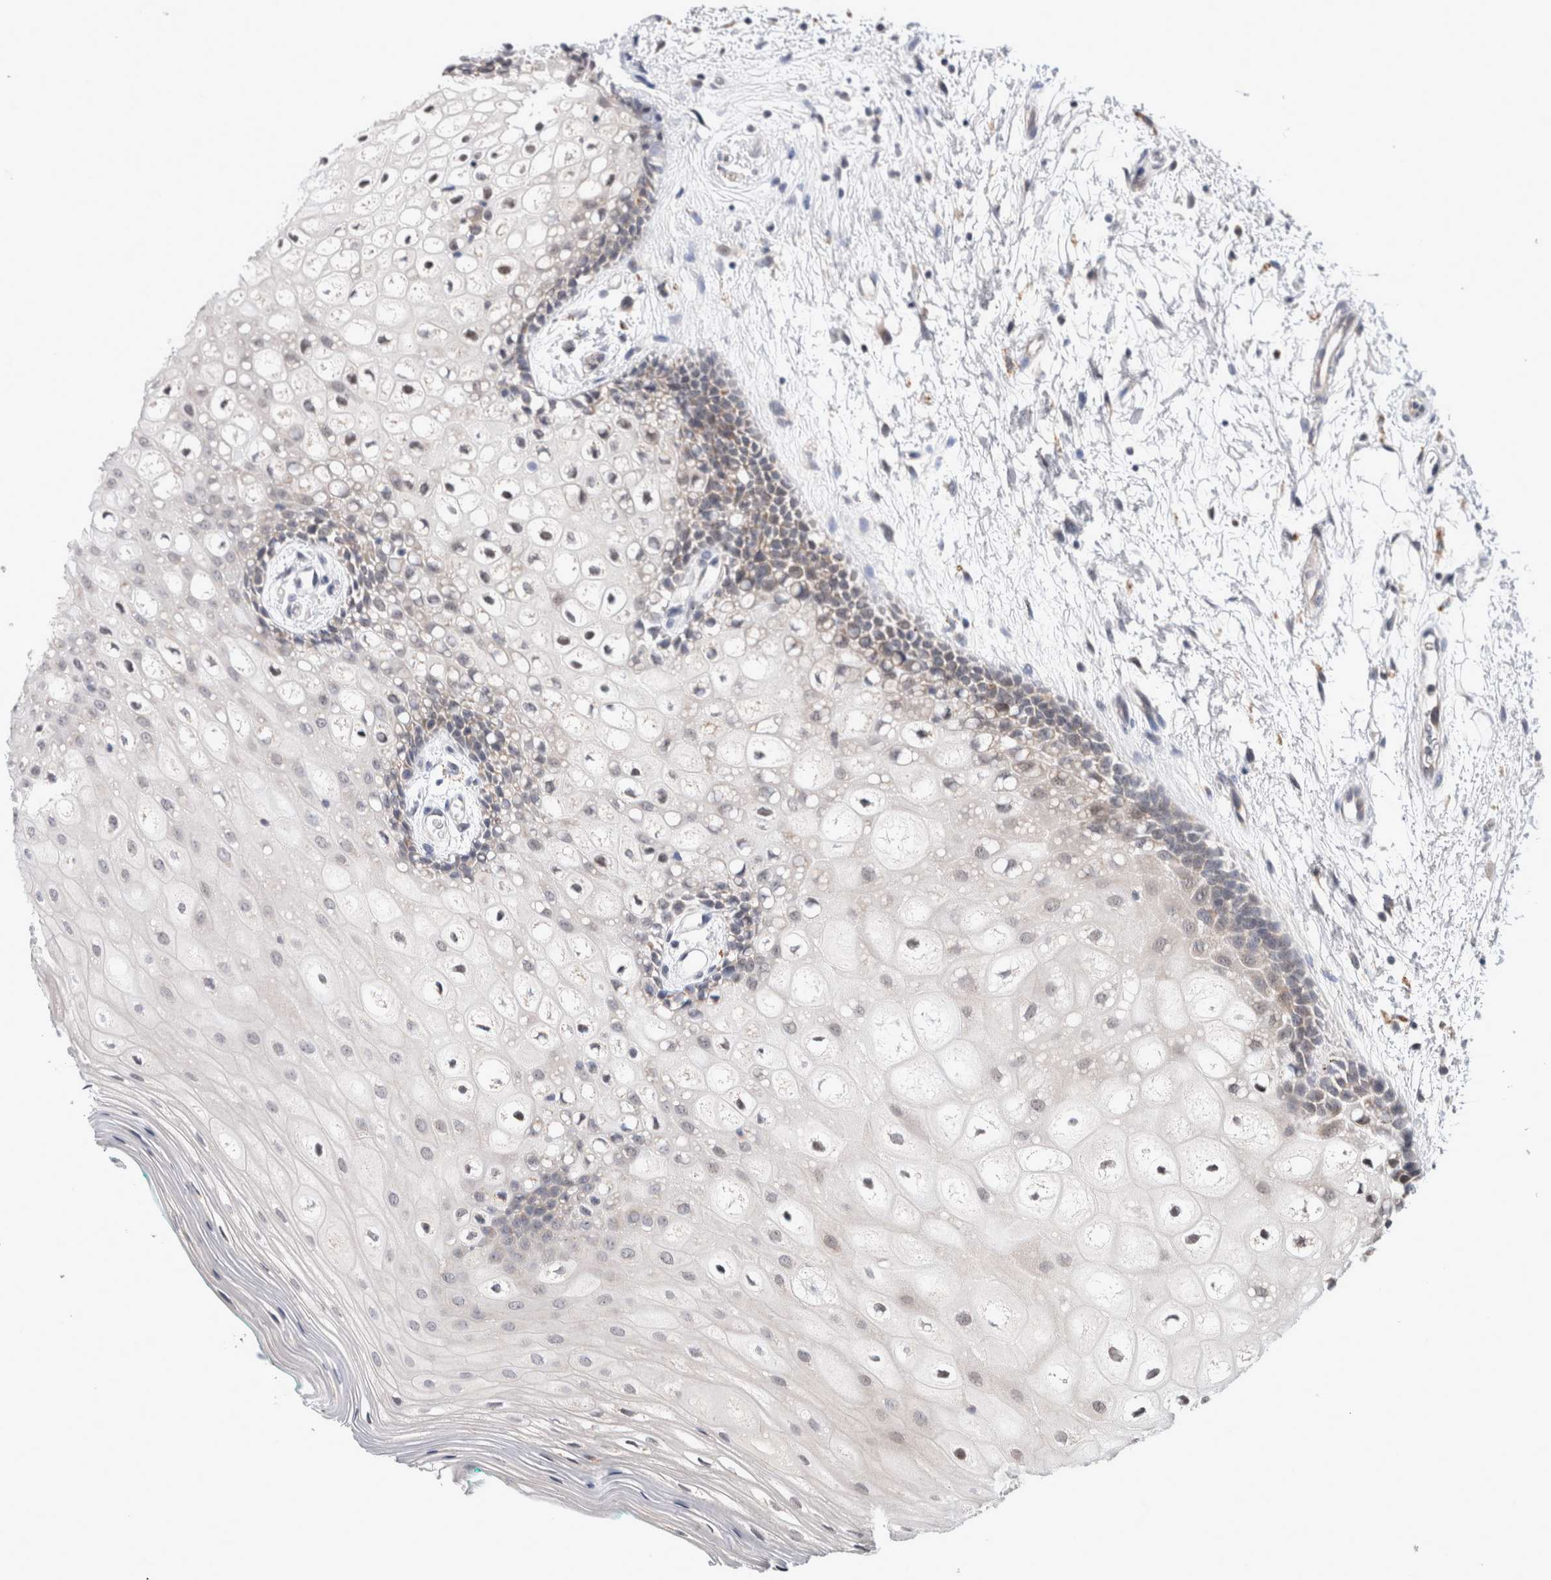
{"staining": {"intensity": "negative", "quantity": "none", "location": "none"}, "tissue": "oral mucosa", "cell_type": "Squamous epithelial cells", "image_type": "normal", "snomed": [{"axis": "morphology", "description": "Normal tissue, NOS"}, {"axis": "topography", "description": "Skeletal muscle"}, {"axis": "topography", "description": "Oral tissue"}, {"axis": "topography", "description": "Peripheral nerve tissue"}], "caption": "Immunohistochemistry photomicrograph of unremarkable oral mucosa: human oral mucosa stained with DAB demonstrates no significant protein staining in squamous epithelial cells.", "gene": "MRPL37", "patient": {"sex": "female", "age": 84}}